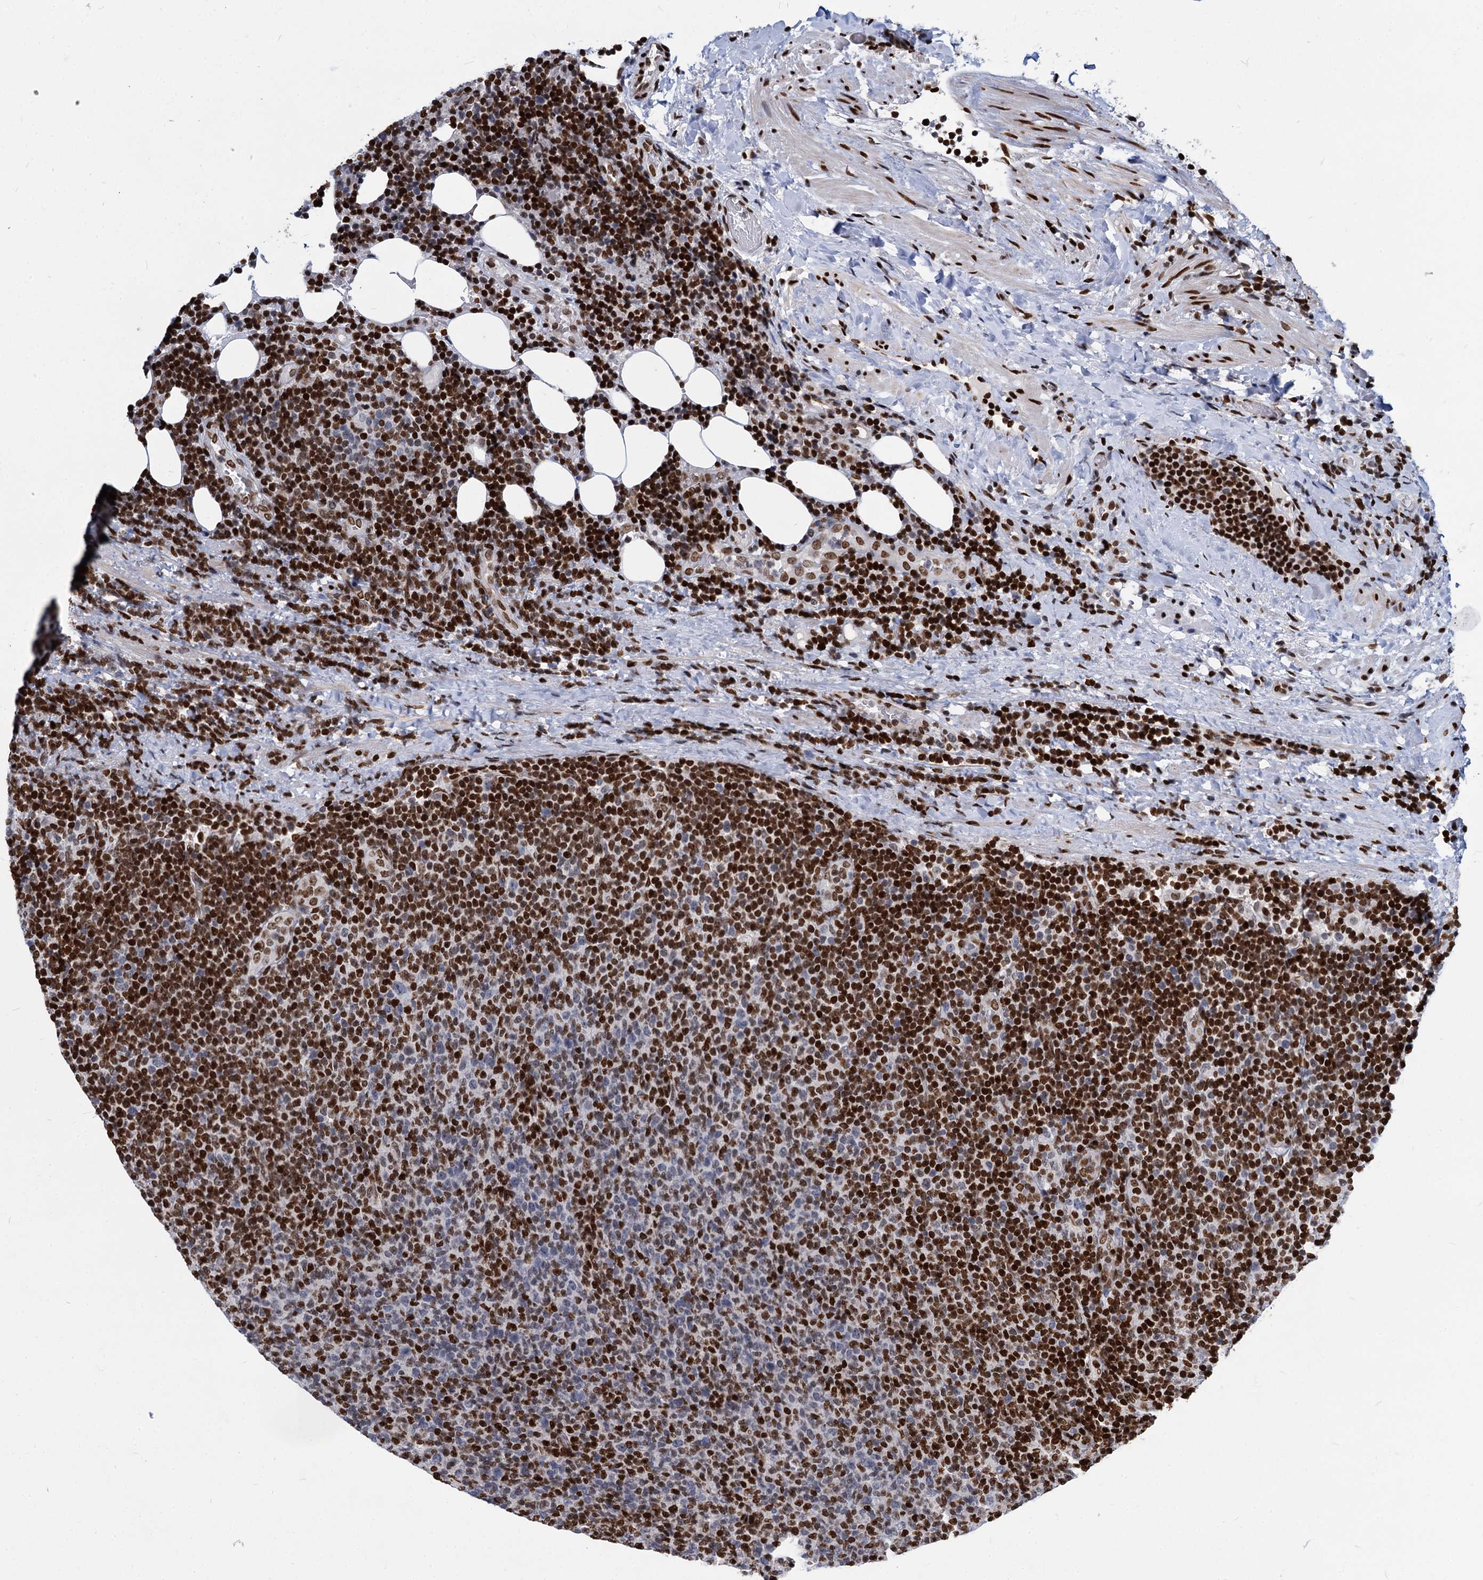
{"staining": {"intensity": "strong", "quantity": "25%-75%", "location": "nuclear"}, "tissue": "lymphoma", "cell_type": "Tumor cells", "image_type": "cancer", "snomed": [{"axis": "morphology", "description": "Malignant lymphoma, non-Hodgkin's type, Low grade"}, {"axis": "topography", "description": "Lymph node"}], "caption": "The photomicrograph demonstrates a brown stain indicating the presence of a protein in the nuclear of tumor cells in low-grade malignant lymphoma, non-Hodgkin's type. The staining is performed using DAB (3,3'-diaminobenzidine) brown chromogen to label protein expression. The nuclei are counter-stained blue using hematoxylin.", "gene": "MECP2", "patient": {"sex": "male", "age": 66}}